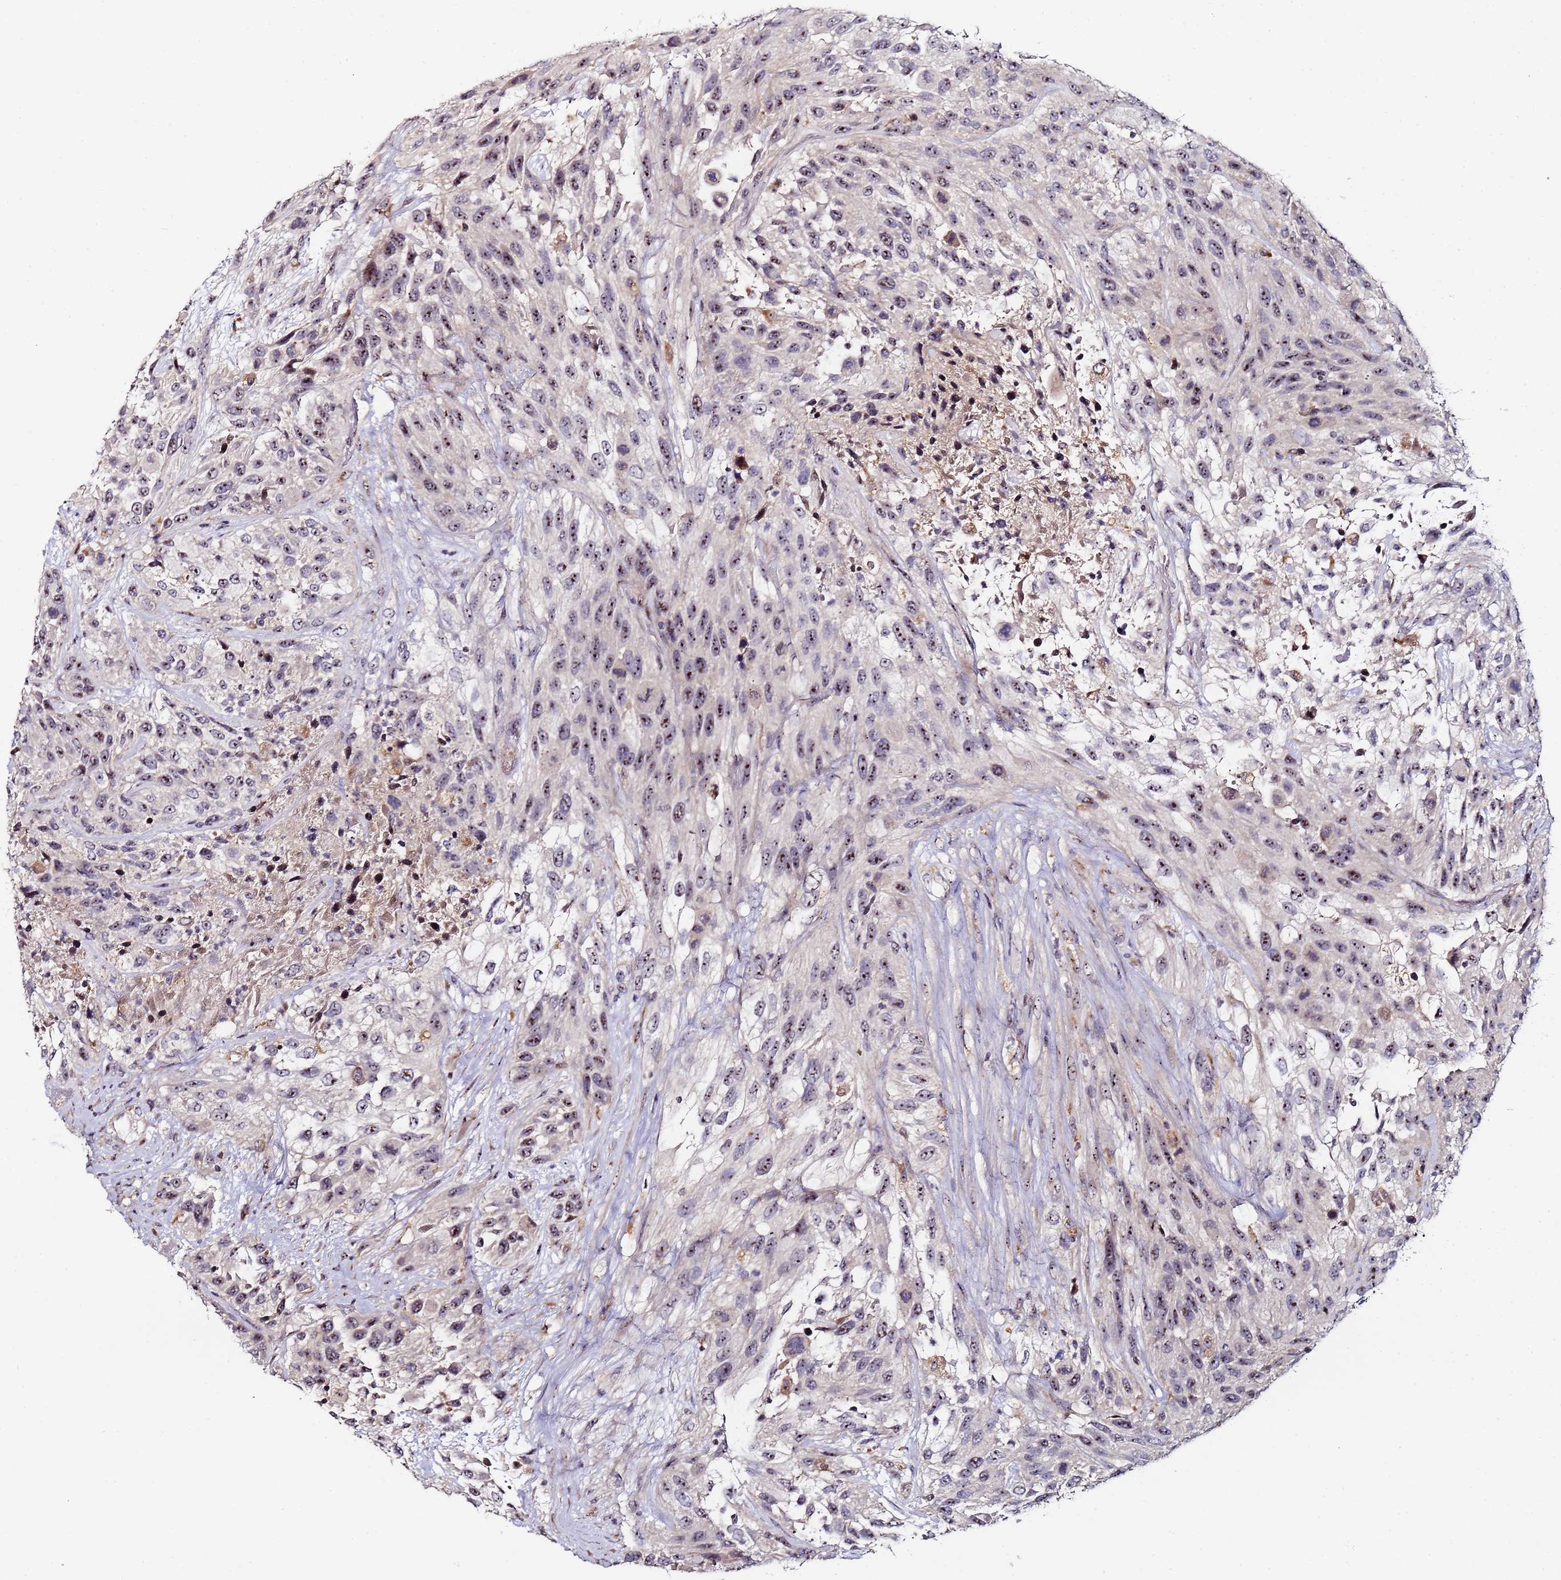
{"staining": {"intensity": "strong", "quantity": "25%-75%", "location": "nuclear"}, "tissue": "urothelial cancer", "cell_type": "Tumor cells", "image_type": "cancer", "snomed": [{"axis": "morphology", "description": "Urothelial carcinoma, High grade"}, {"axis": "topography", "description": "Urinary bladder"}], "caption": "Protein positivity by immunohistochemistry demonstrates strong nuclear staining in approximately 25%-75% of tumor cells in urothelial cancer.", "gene": "KRI1", "patient": {"sex": "female", "age": 70}}